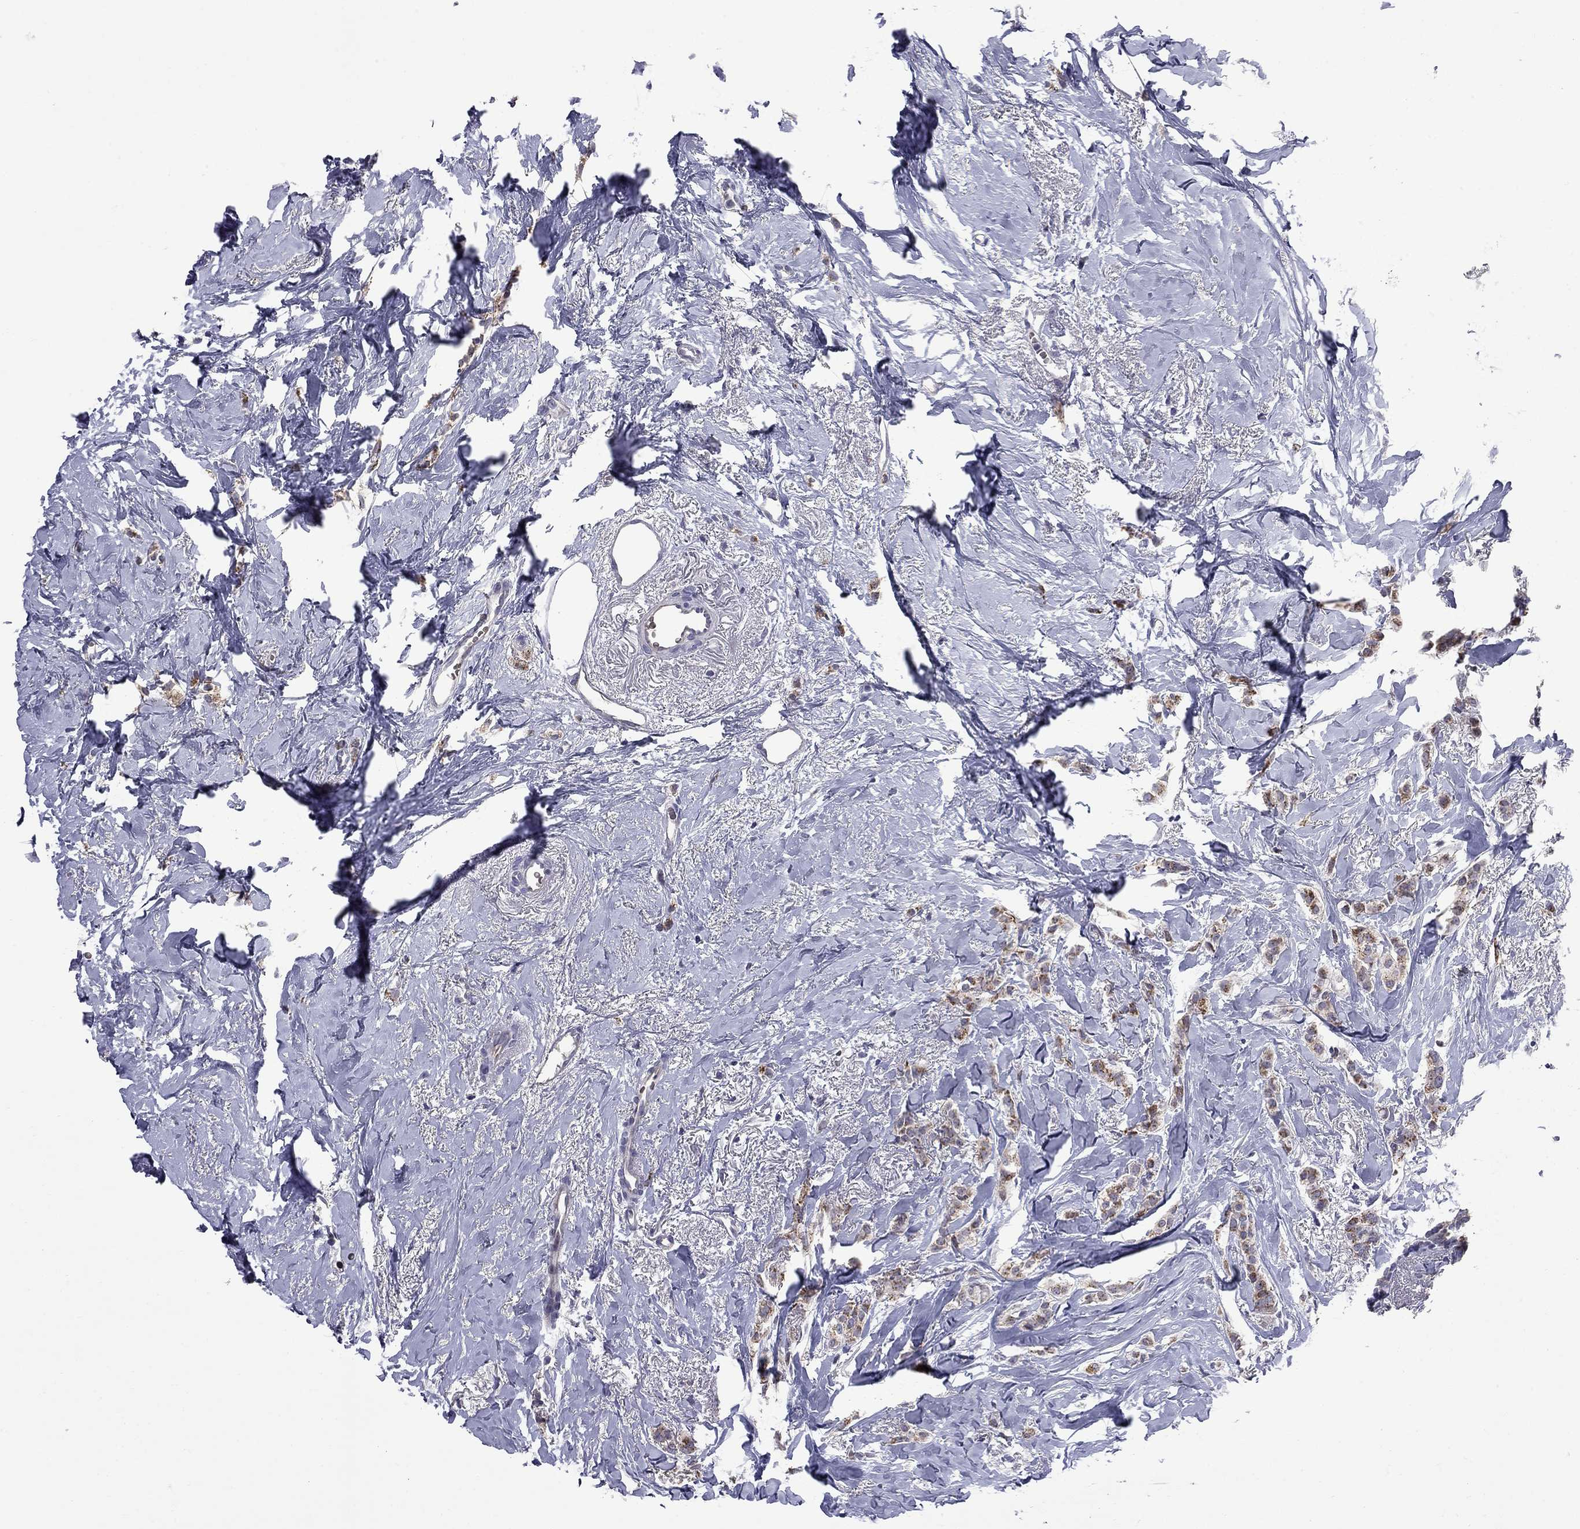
{"staining": {"intensity": "moderate", "quantity": "25%-75%", "location": "cytoplasmic/membranous"}, "tissue": "breast cancer", "cell_type": "Tumor cells", "image_type": "cancer", "snomed": [{"axis": "morphology", "description": "Duct carcinoma"}, {"axis": "topography", "description": "Breast"}], "caption": "Breast cancer stained with a protein marker demonstrates moderate staining in tumor cells.", "gene": "HTR4", "patient": {"sex": "female", "age": 85}}